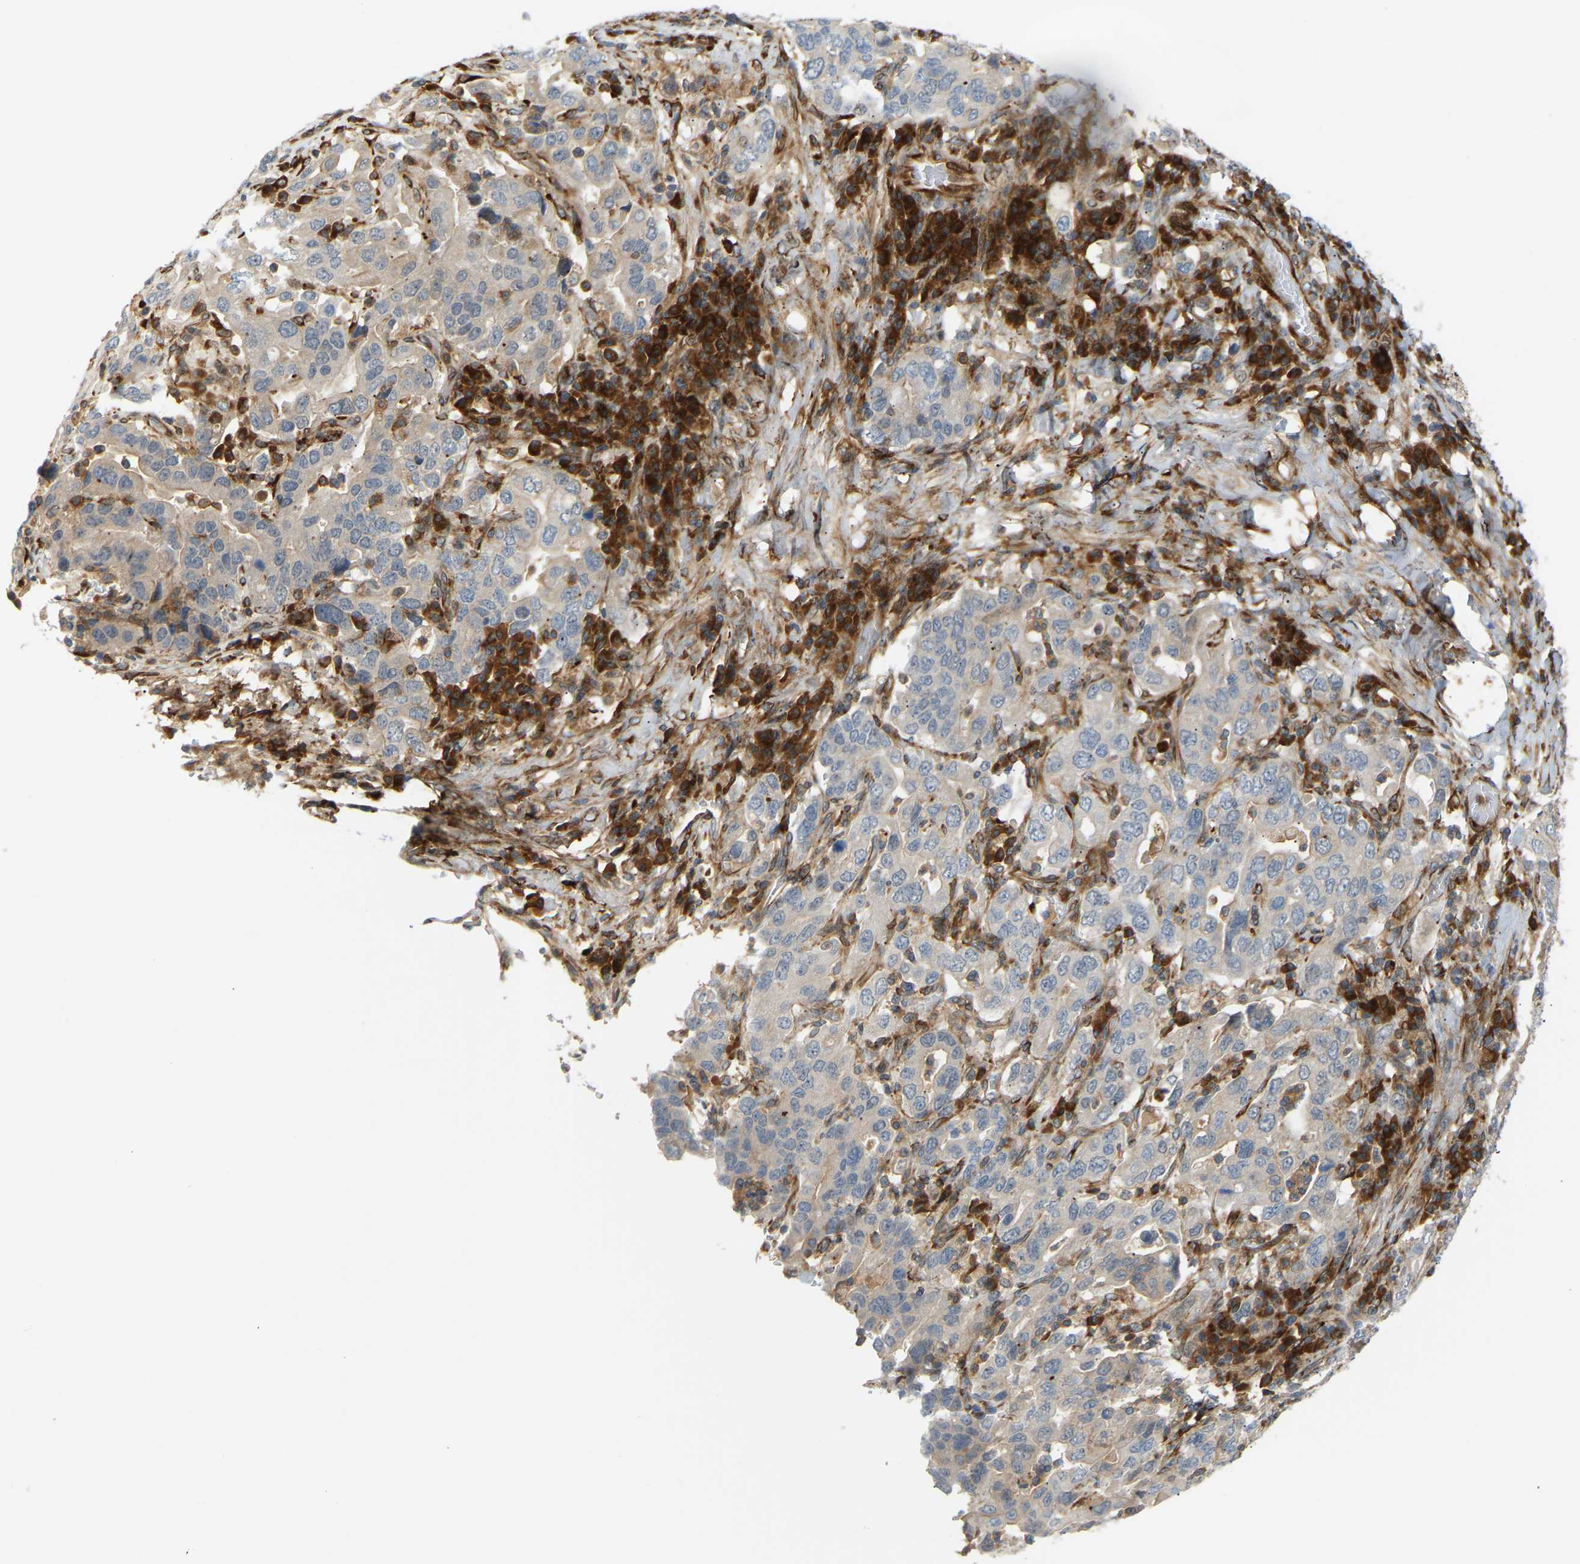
{"staining": {"intensity": "weak", "quantity": "<25%", "location": "cytoplasmic/membranous"}, "tissue": "stomach cancer", "cell_type": "Tumor cells", "image_type": "cancer", "snomed": [{"axis": "morphology", "description": "Adenocarcinoma, NOS"}, {"axis": "topography", "description": "Stomach, upper"}], "caption": "The histopathology image shows no staining of tumor cells in stomach cancer.", "gene": "PLCG2", "patient": {"sex": "male", "age": 62}}